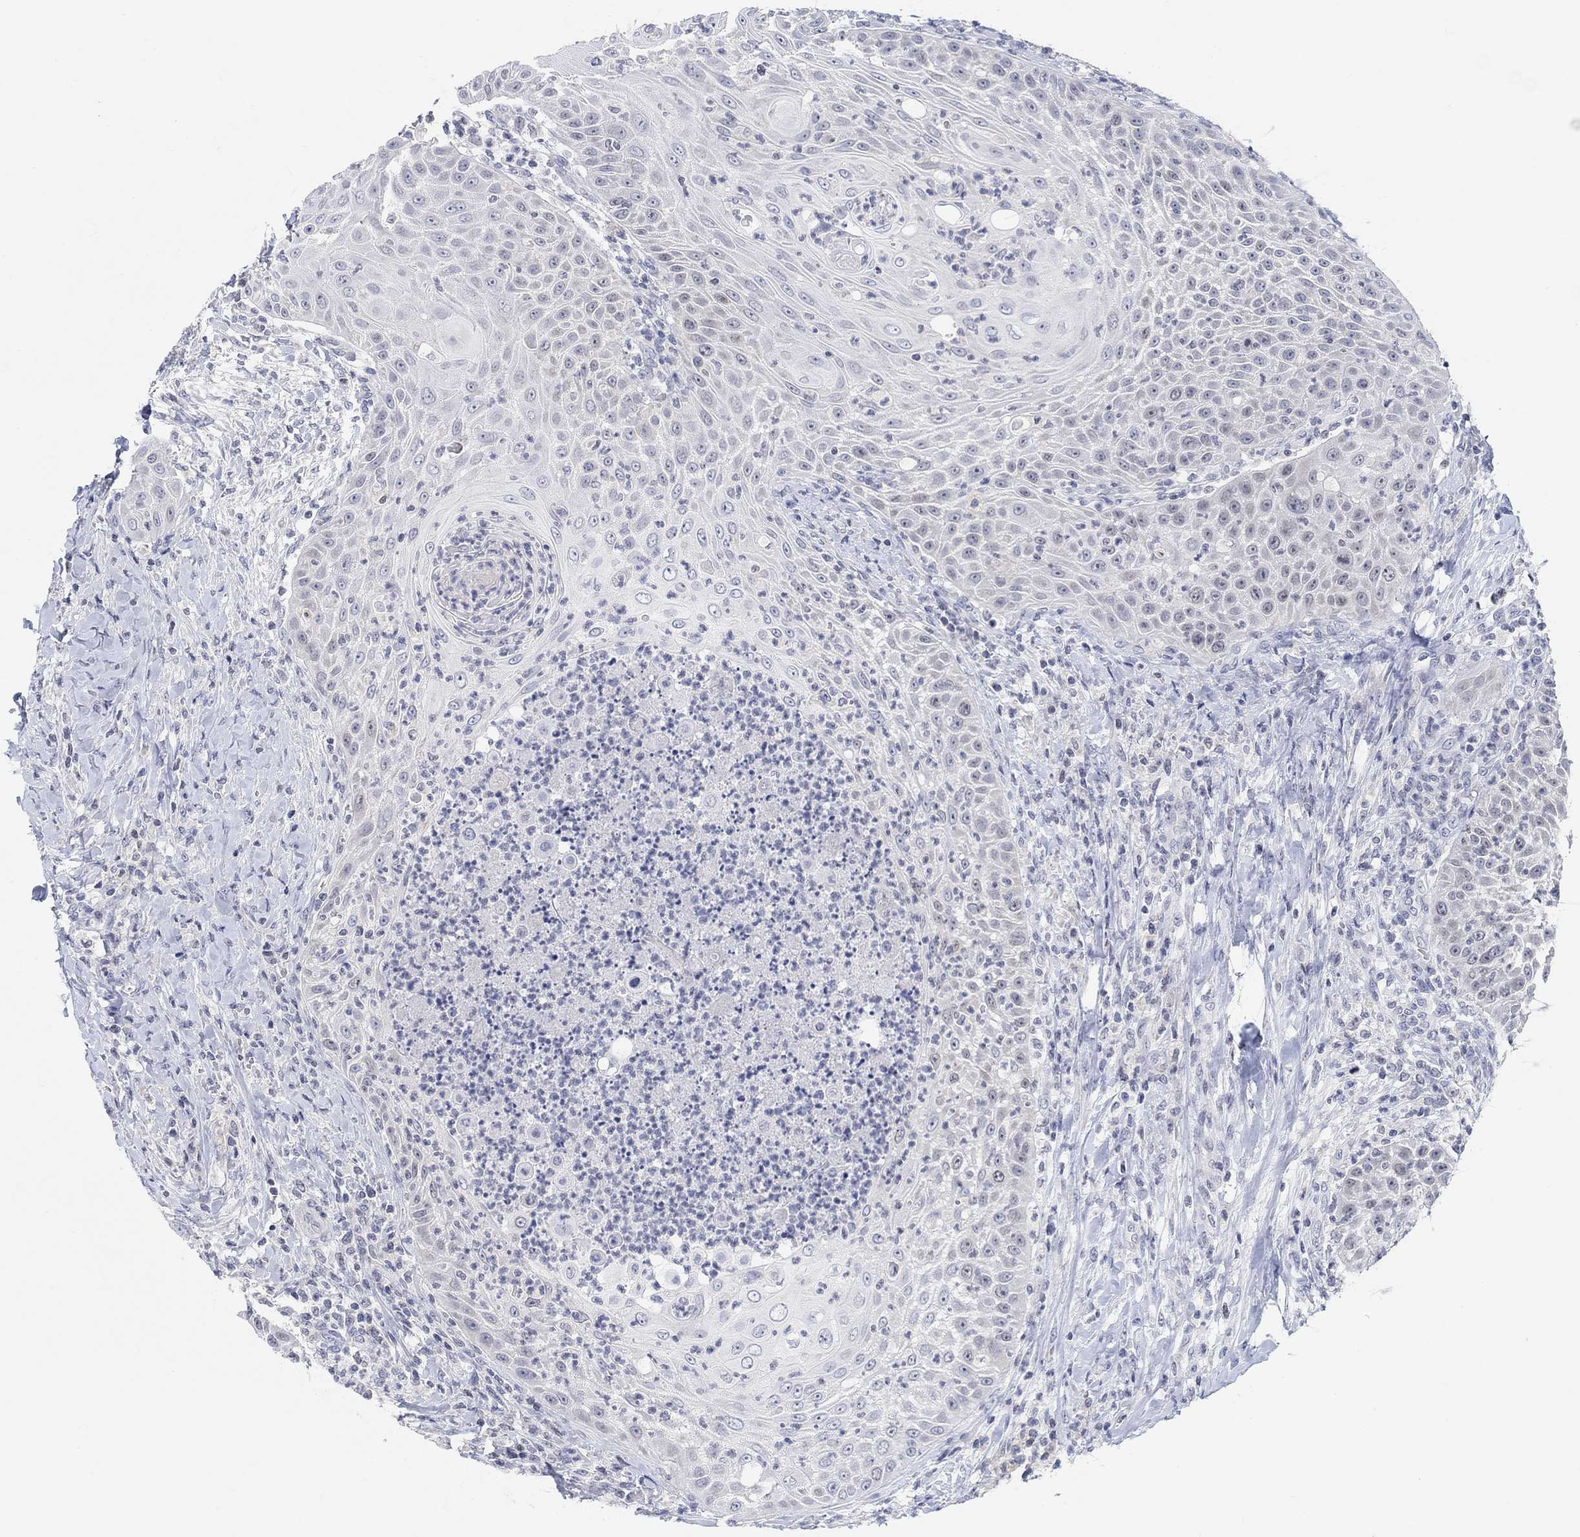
{"staining": {"intensity": "negative", "quantity": "none", "location": "none"}, "tissue": "head and neck cancer", "cell_type": "Tumor cells", "image_type": "cancer", "snomed": [{"axis": "morphology", "description": "Squamous cell carcinoma, NOS"}, {"axis": "topography", "description": "Head-Neck"}], "caption": "Tumor cells are negative for brown protein staining in squamous cell carcinoma (head and neck).", "gene": "ATP6V1E2", "patient": {"sex": "male", "age": 69}}